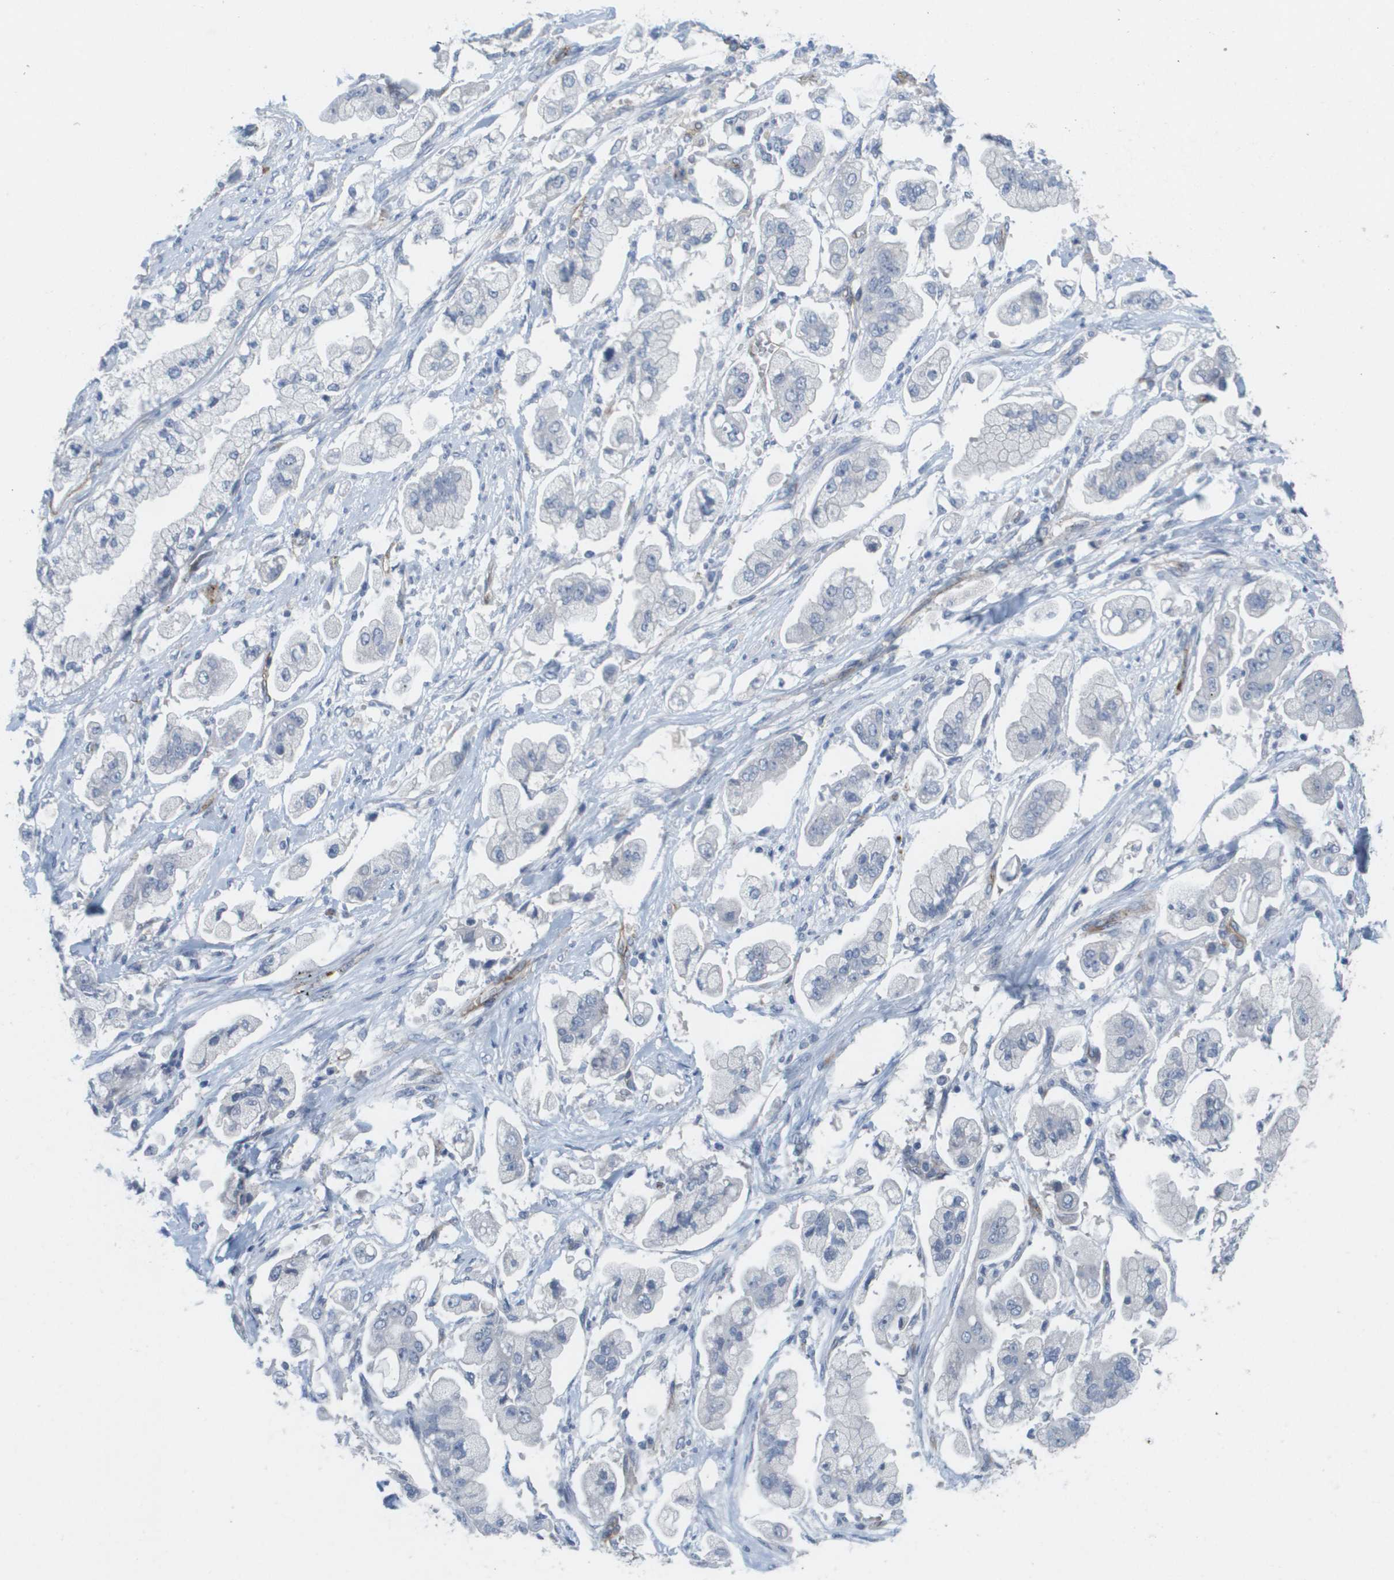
{"staining": {"intensity": "negative", "quantity": "none", "location": "none"}, "tissue": "stomach cancer", "cell_type": "Tumor cells", "image_type": "cancer", "snomed": [{"axis": "morphology", "description": "Adenocarcinoma, NOS"}, {"axis": "topography", "description": "Stomach"}], "caption": "IHC histopathology image of human stomach cancer stained for a protein (brown), which shows no positivity in tumor cells.", "gene": "ANGPT2", "patient": {"sex": "male", "age": 62}}